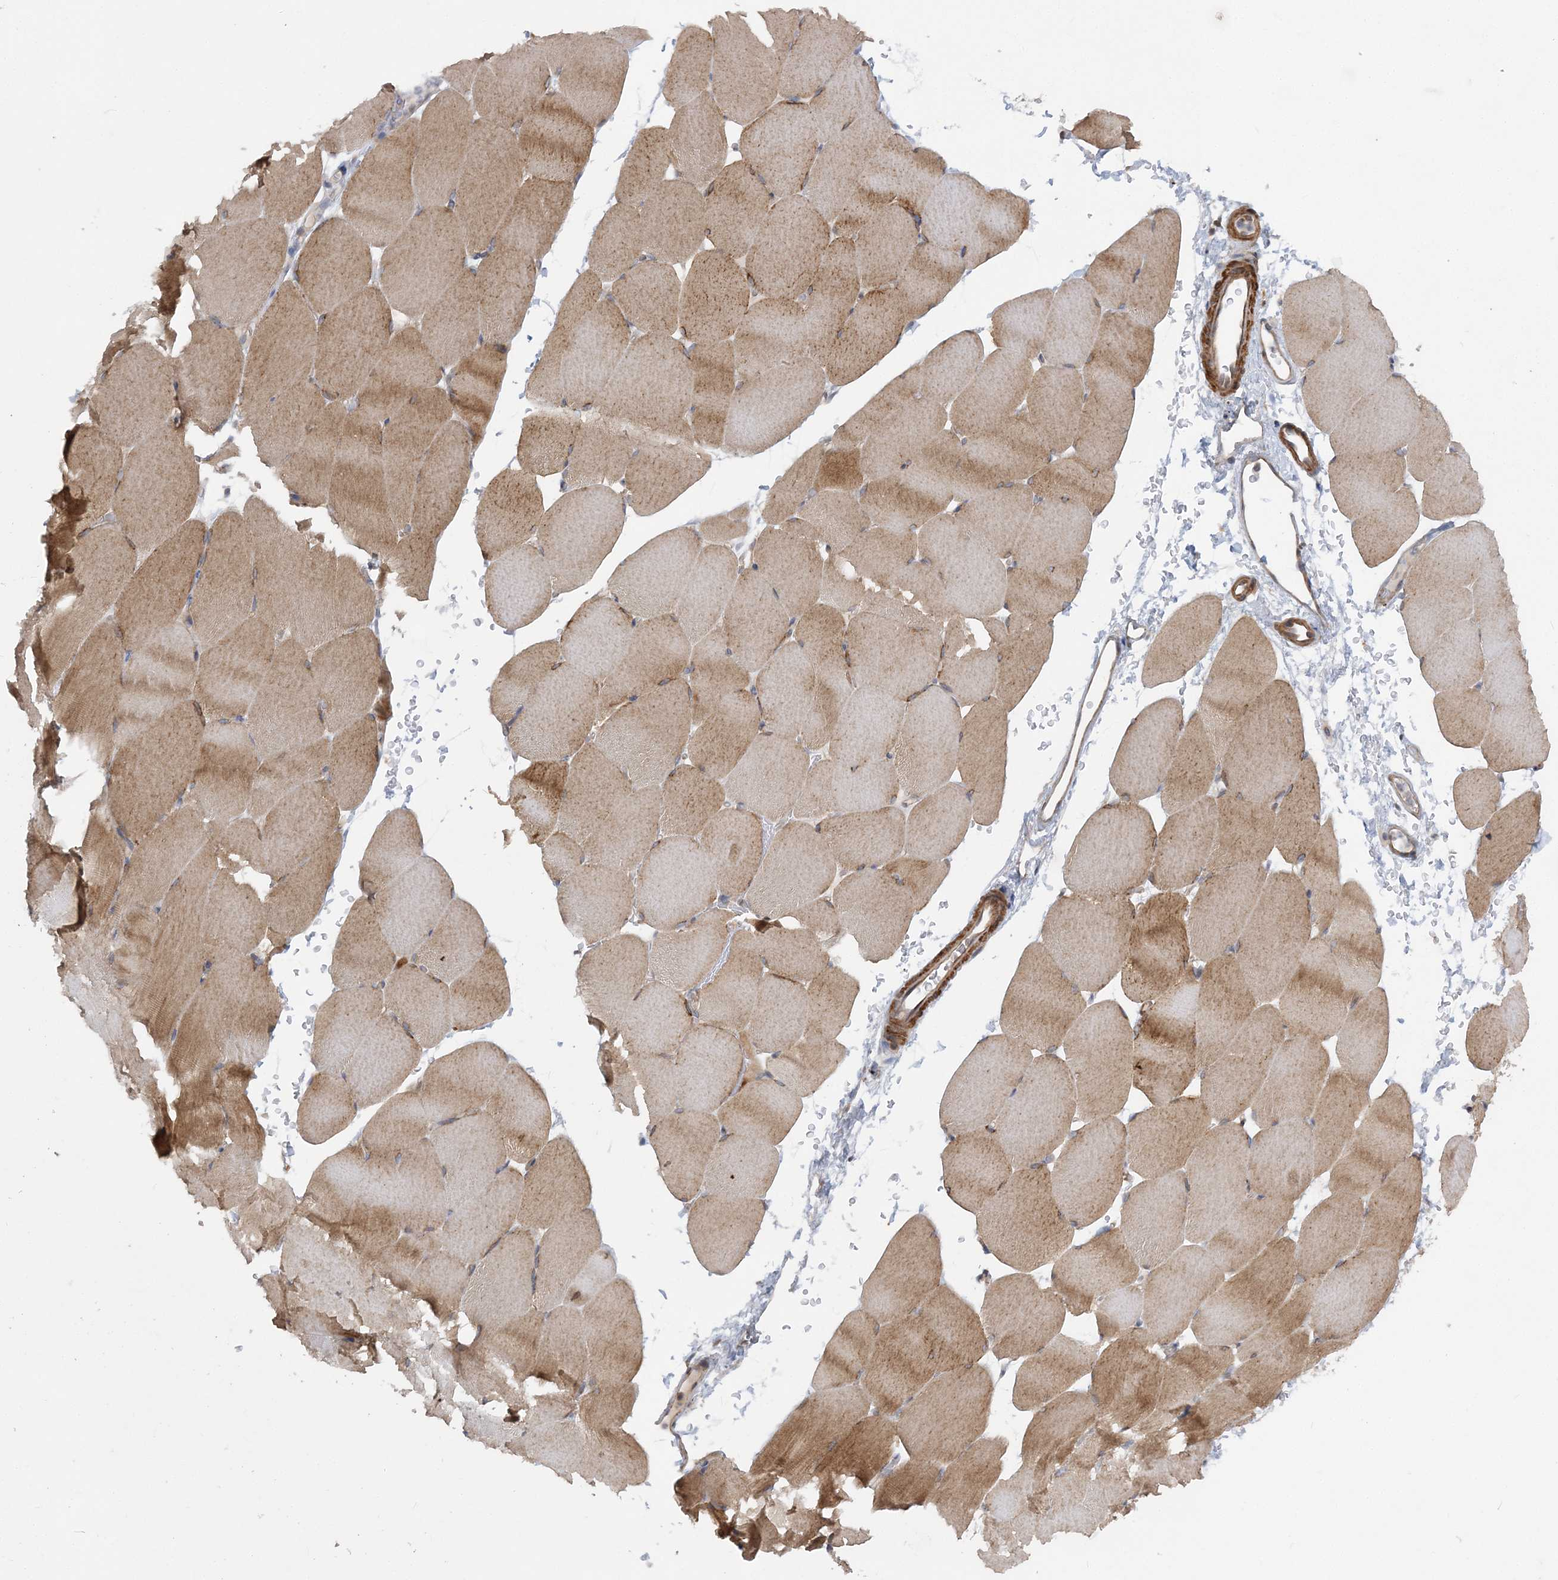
{"staining": {"intensity": "moderate", "quantity": "25%-75%", "location": "cytoplasmic/membranous"}, "tissue": "skeletal muscle", "cell_type": "Myocytes", "image_type": "normal", "snomed": [{"axis": "morphology", "description": "Normal tissue, NOS"}, {"axis": "topography", "description": "Skeletal muscle"}, {"axis": "topography", "description": "Parathyroid gland"}], "caption": "Brown immunohistochemical staining in unremarkable skeletal muscle displays moderate cytoplasmic/membranous positivity in approximately 25%-75% of myocytes. The protein of interest is shown in brown color, while the nuclei are stained blue.", "gene": "MAP4K5", "patient": {"sex": "female", "age": 37}}